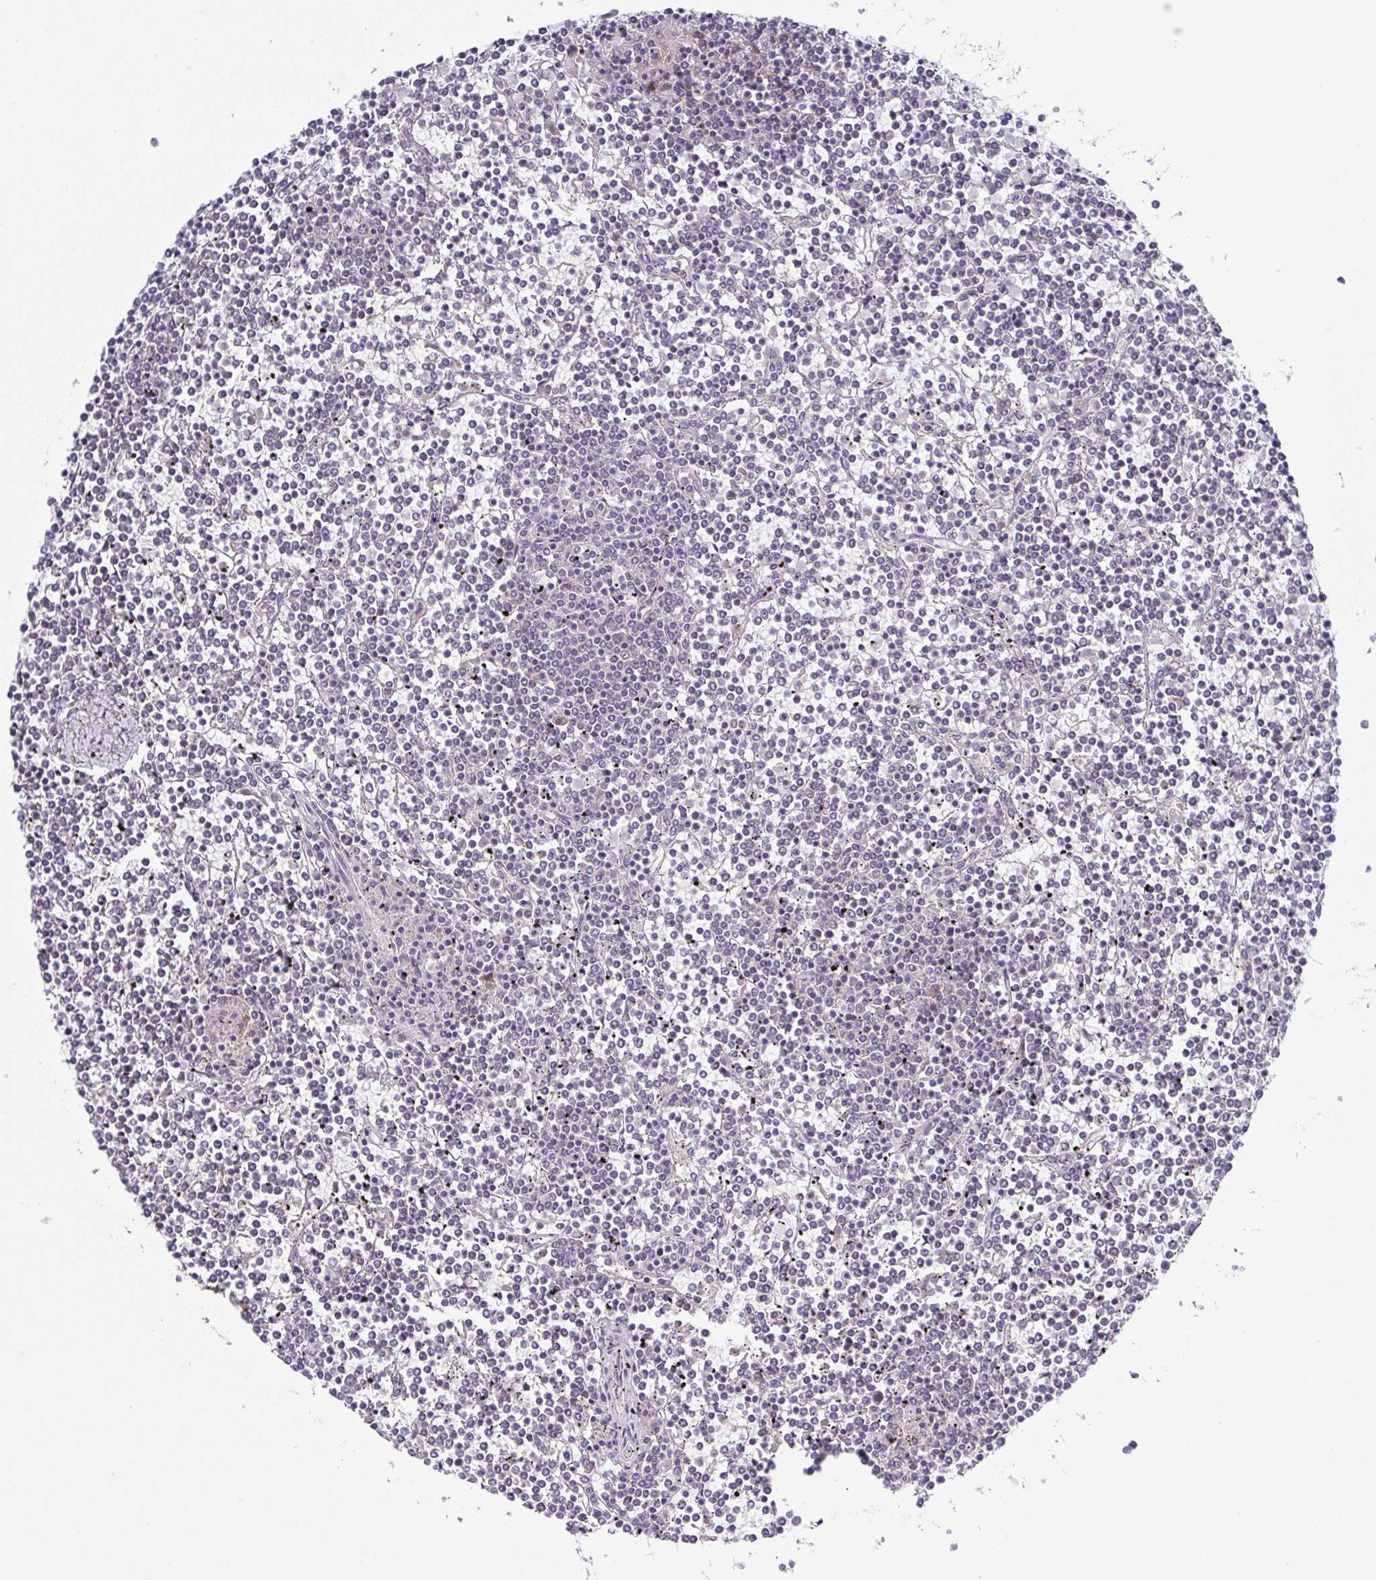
{"staining": {"intensity": "negative", "quantity": "none", "location": "none"}, "tissue": "lymphoma", "cell_type": "Tumor cells", "image_type": "cancer", "snomed": [{"axis": "morphology", "description": "Malignant lymphoma, non-Hodgkin's type, Low grade"}, {"axis": "topography", "description": "Spleen"}], "caption": "Protein analysis of low-grade malignant lymphoma, non-Hodgkin's type reveals no significant staining in tumor cells. The staining is performed using DAB brown chromogen with nuclei counter-stained in using hematoxylin.", "gene": "CFAP97D1", "patient": {"sex": "female", "age": 19}}